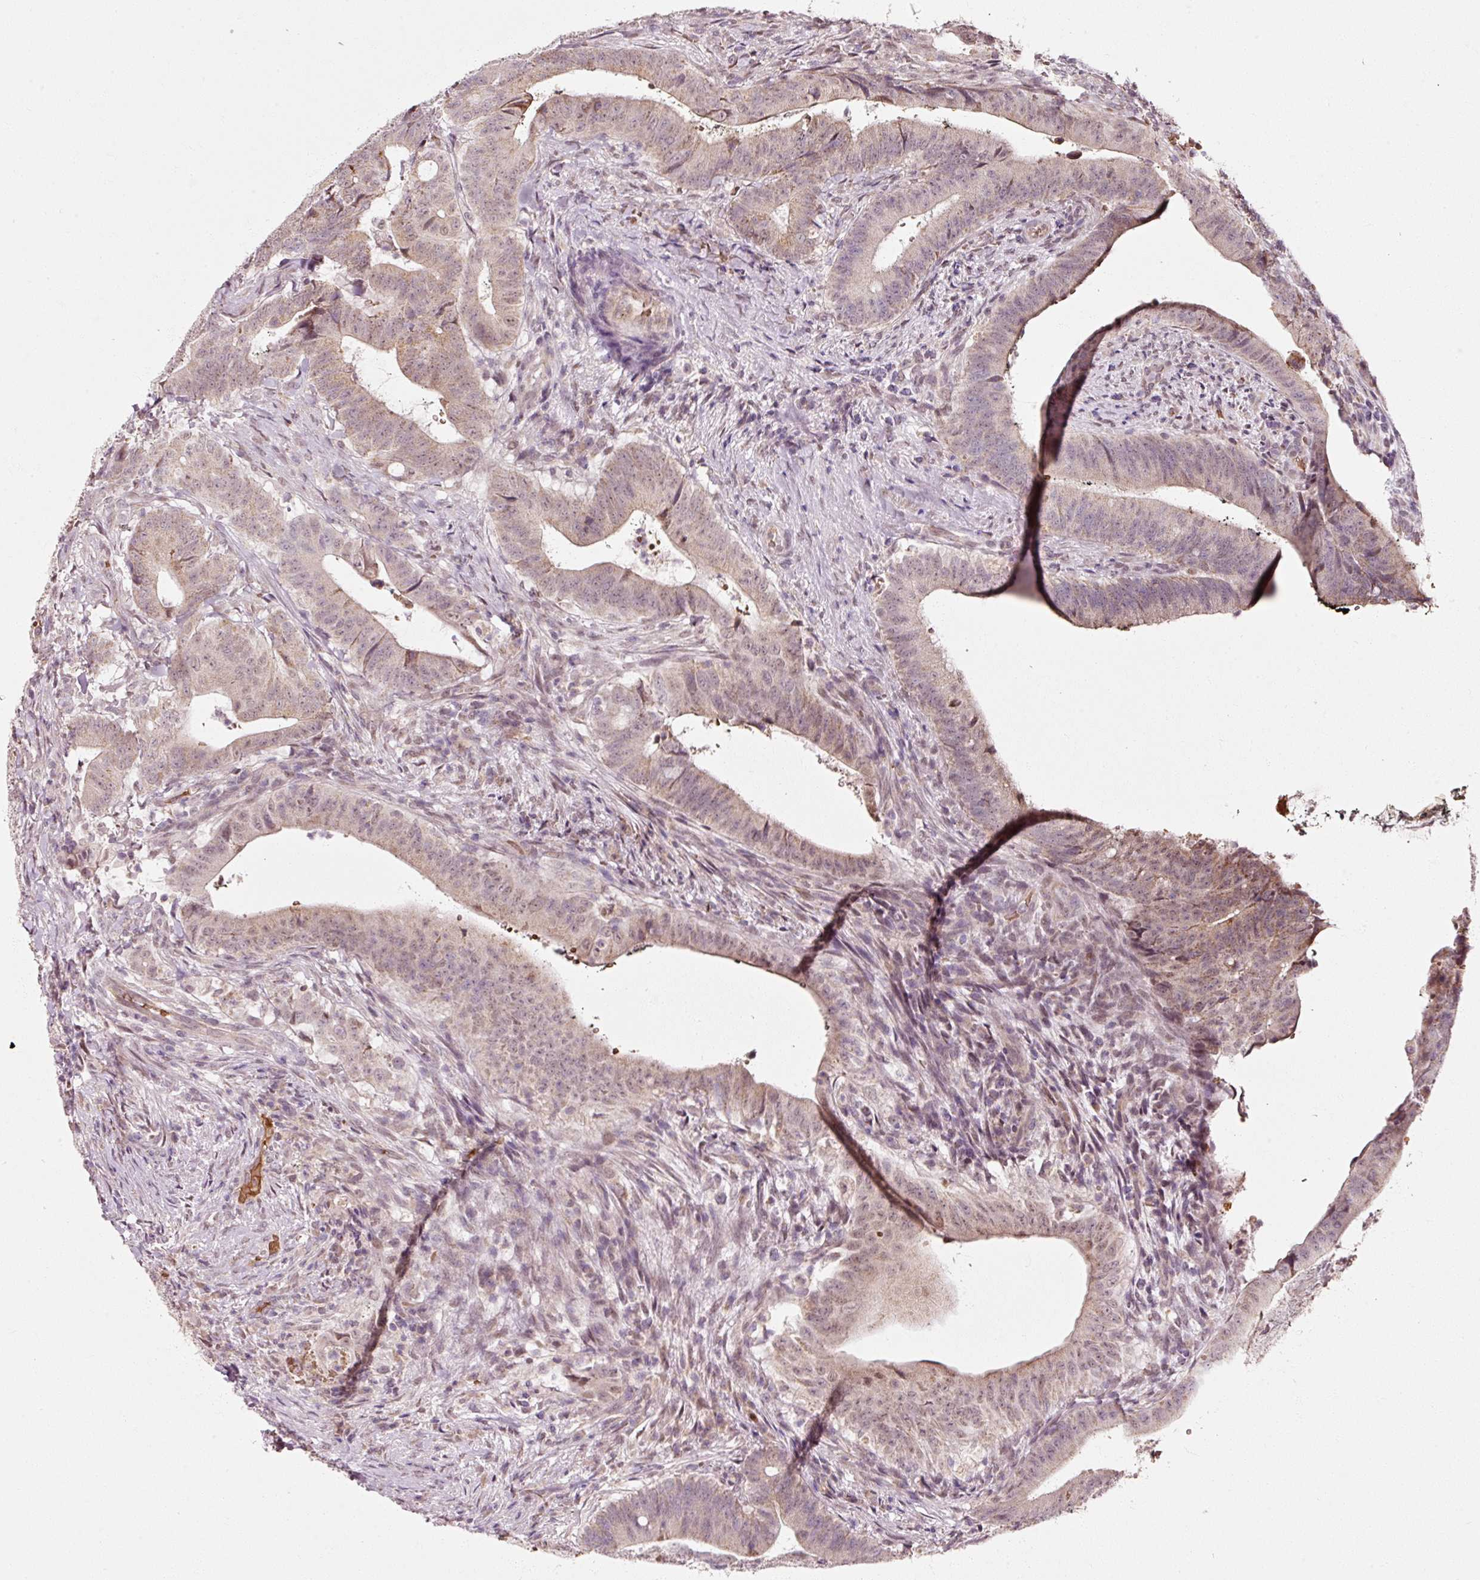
{"staining": {"intensity": "weak", "quantity": "25%-75%", "location": "cytoplasmic/membranous,nuclear"}, "tissue": "colorectal cancer", "cell_type": "Tumor cells", "image_type": "cancer", "snomed": [{"axis": "morphology", "description": "Adenocarcinoma, NOS"}, {"axis": "topography", "description": "Colon"}], "caption": "Immunohistochemical staining of human adenocarcinoma (colorectal) shows low levels of weak cytoplasmic/membranous and nuclear protein expression in about 25%-75% of tumor cells.", "gene": "ZNF460", "patient": {"sex": "female", "age": 43}}